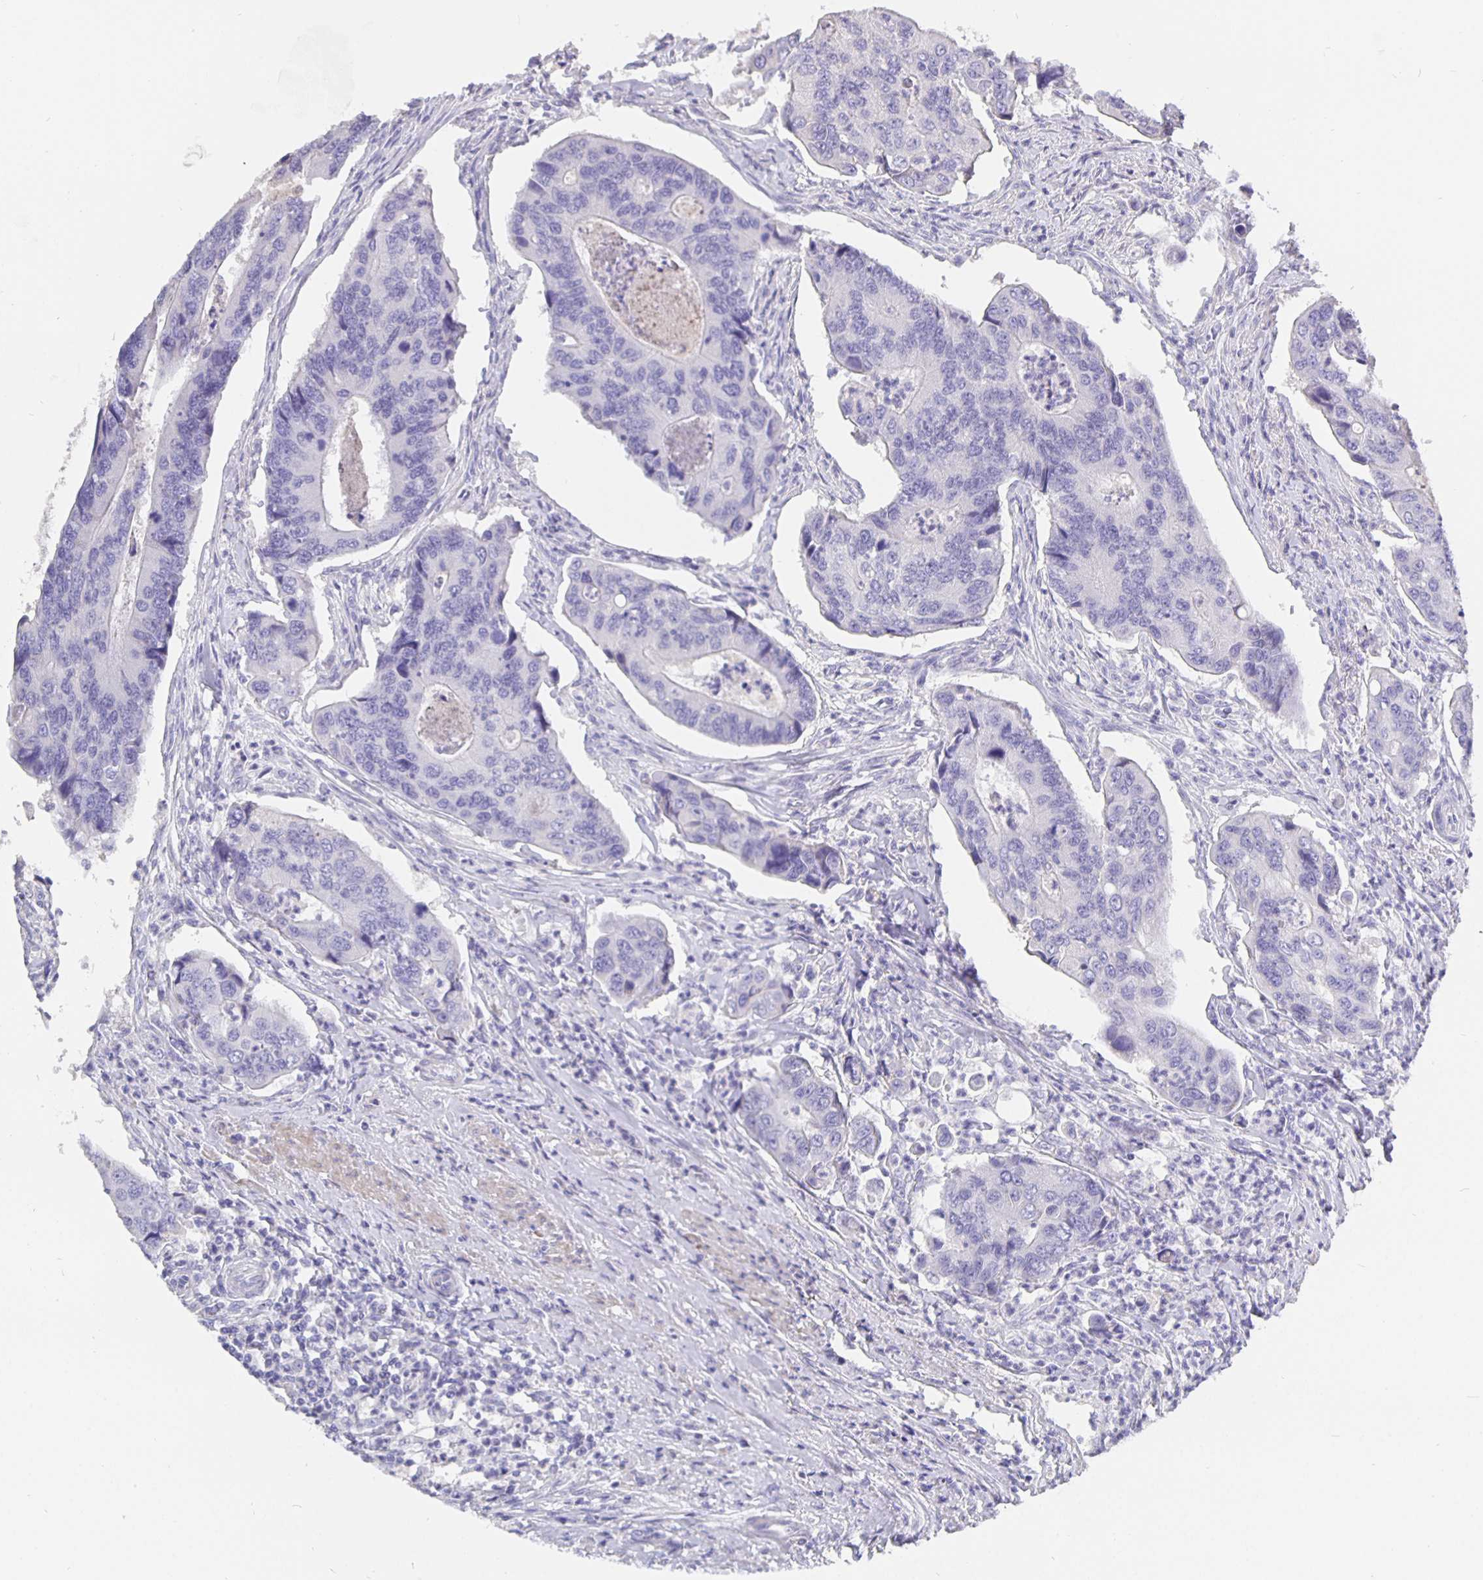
{"staining": {"intensity": "negative", "quantity": "none", "location": "none"}, "tissue": "colorectal cancer", "cell_type": "Tumor cells", "image_type": "cancer", "snomed": [{"axis": "morphology", "description": "Adenocarcinoma, NOS"}, {"axis": "topography", "description": "Colon"}], "caption": "Tumor cells show no significant protein expression in colorectal cancer (adenocarcinoma). (DAB IHC with hematoxylin counter stain).", "gene": "CFAP74", "patient": {"sex": "female", "age": 67}}